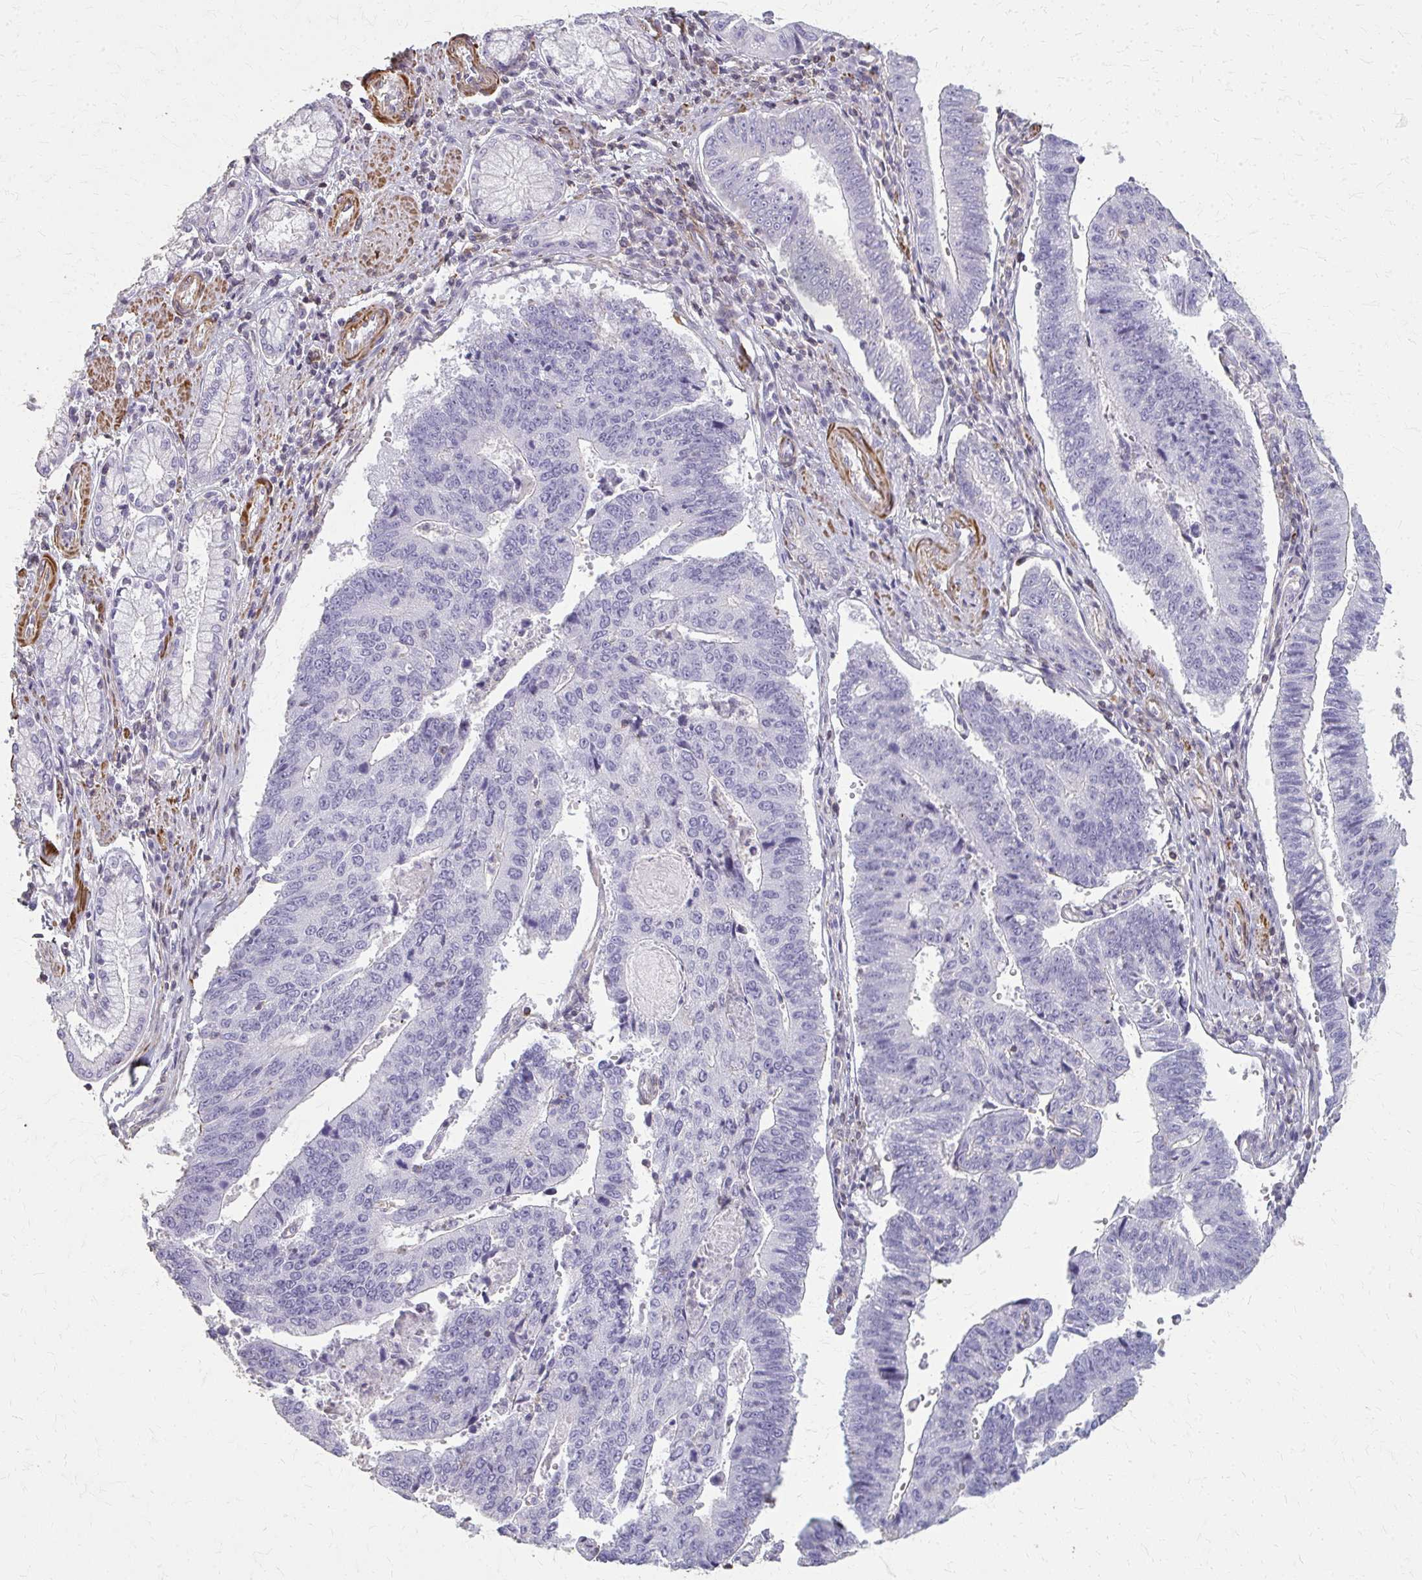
{"staining": {"intensity": "negative", "quantity": "none", "location": "none"}, "tissue": "stomach cancer", "cell_type": "Tumor cells", "image_type": "cancer", "snomed": [{"axis": "morphology", "description": "Adenocarcinoma, NOS"}, {"axis": "topography", "description": "Stomach"}], "caption": "IHC micrograph of stomach cancer (adenocarcinoma) stained for a protein (brown), which reveals no staining in tumor cells.", "gene": "TENM4", "patient": {"sex": "male", "age": 59}}